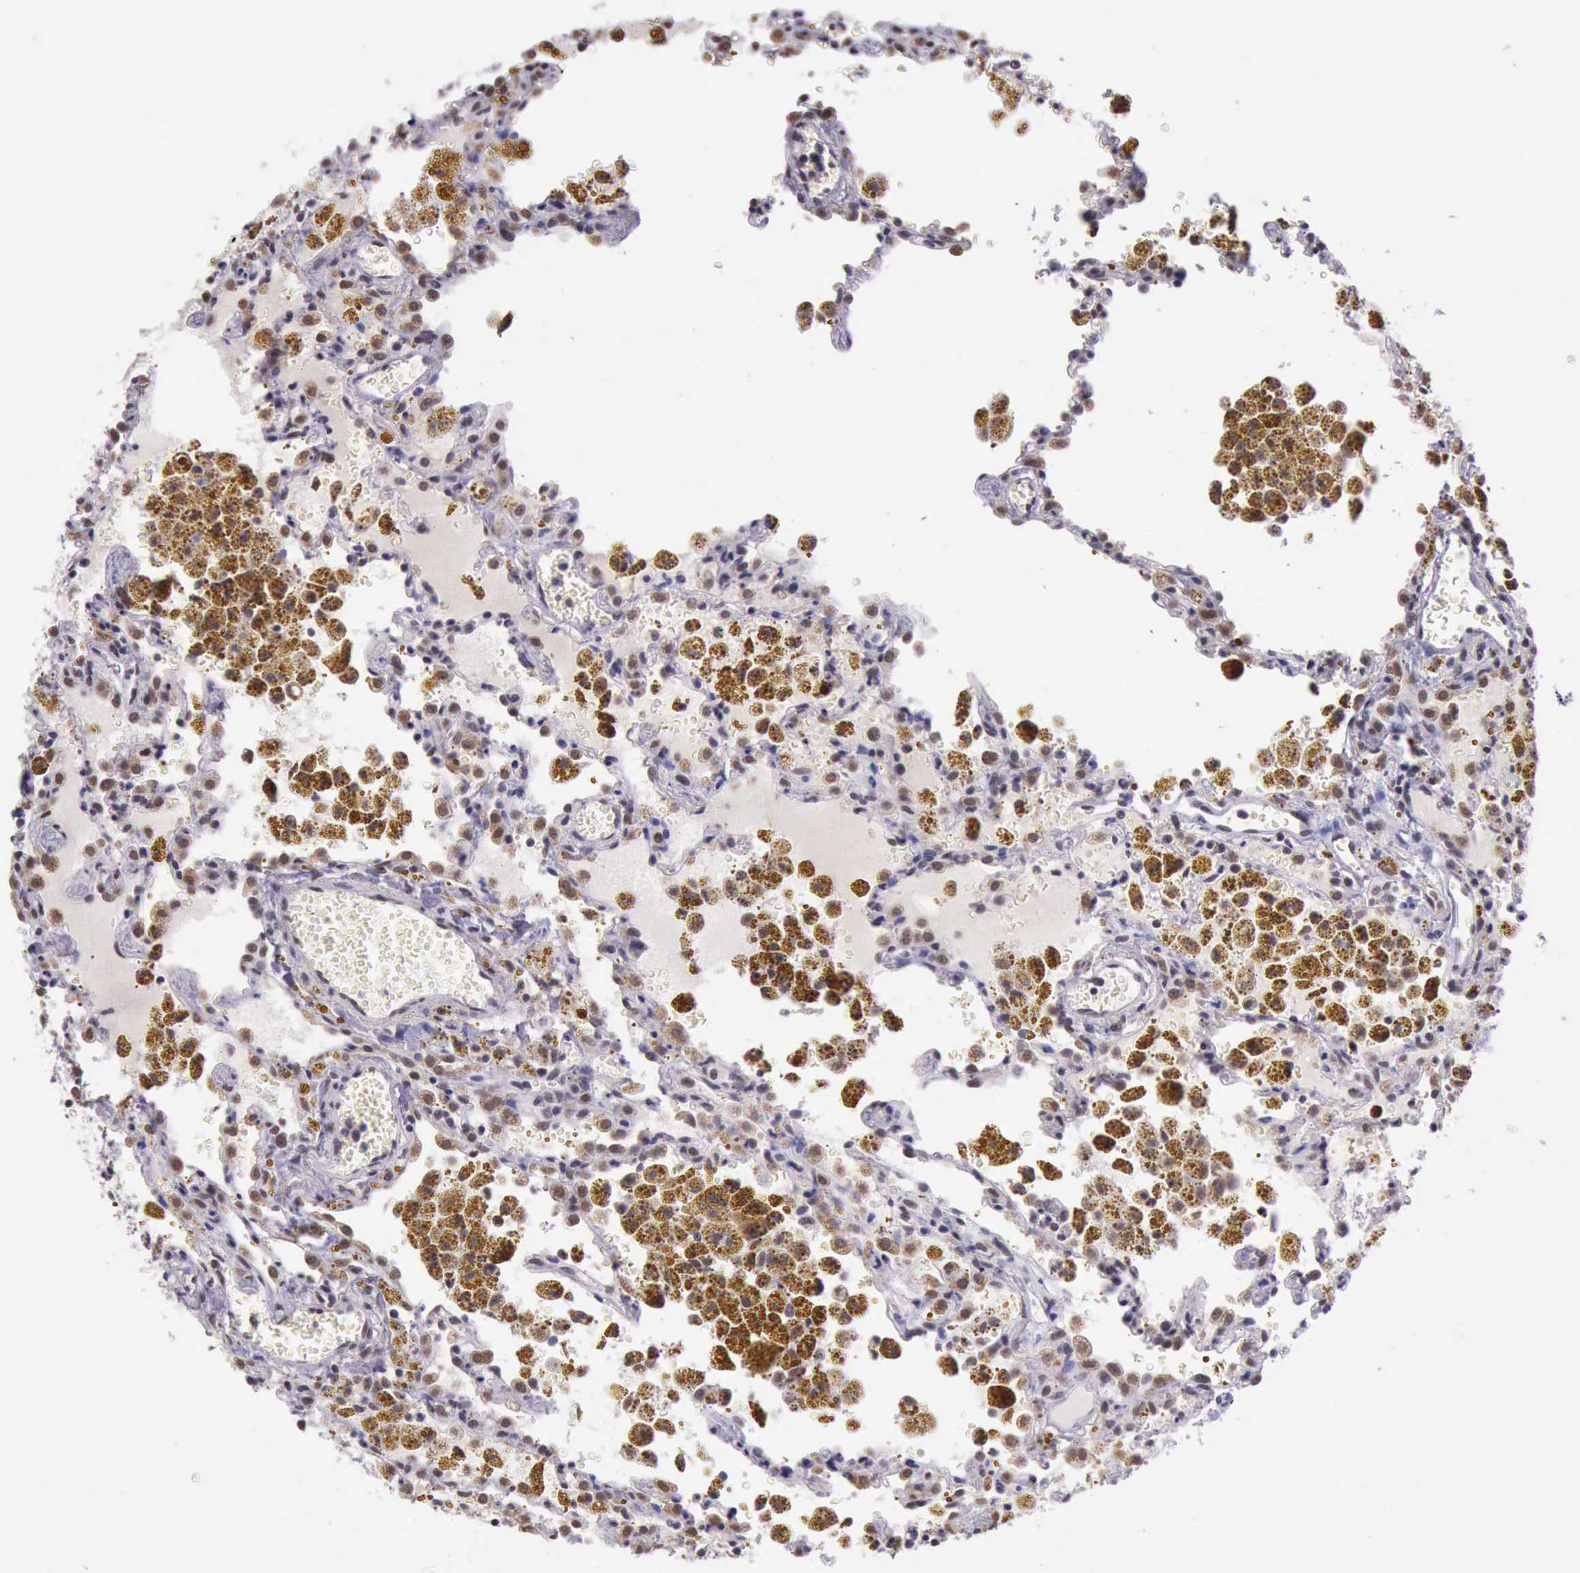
{"staining": {"intensity": "strong", "quantity": ">75%", "location": "cytoplasmic/membranous,nuclear"}, "tissue": "carcinoid", "cell_type": "Tumor cells", "image_type": "cancer", "snomed": [{"axis": "morphology", "description": "Carcinoid, malignant, NOS"}, {"axis": "topography", "description": "Bronchus"}], "caption": "Brown immunohistochemical staining in carcinoid (malignant) demonstrates strong cytoplasmic/membranous and nuclear staining in about >75% of tumor cells.", "gene": "PRPF39", "patient": {"sex": "male", "age": 55}}